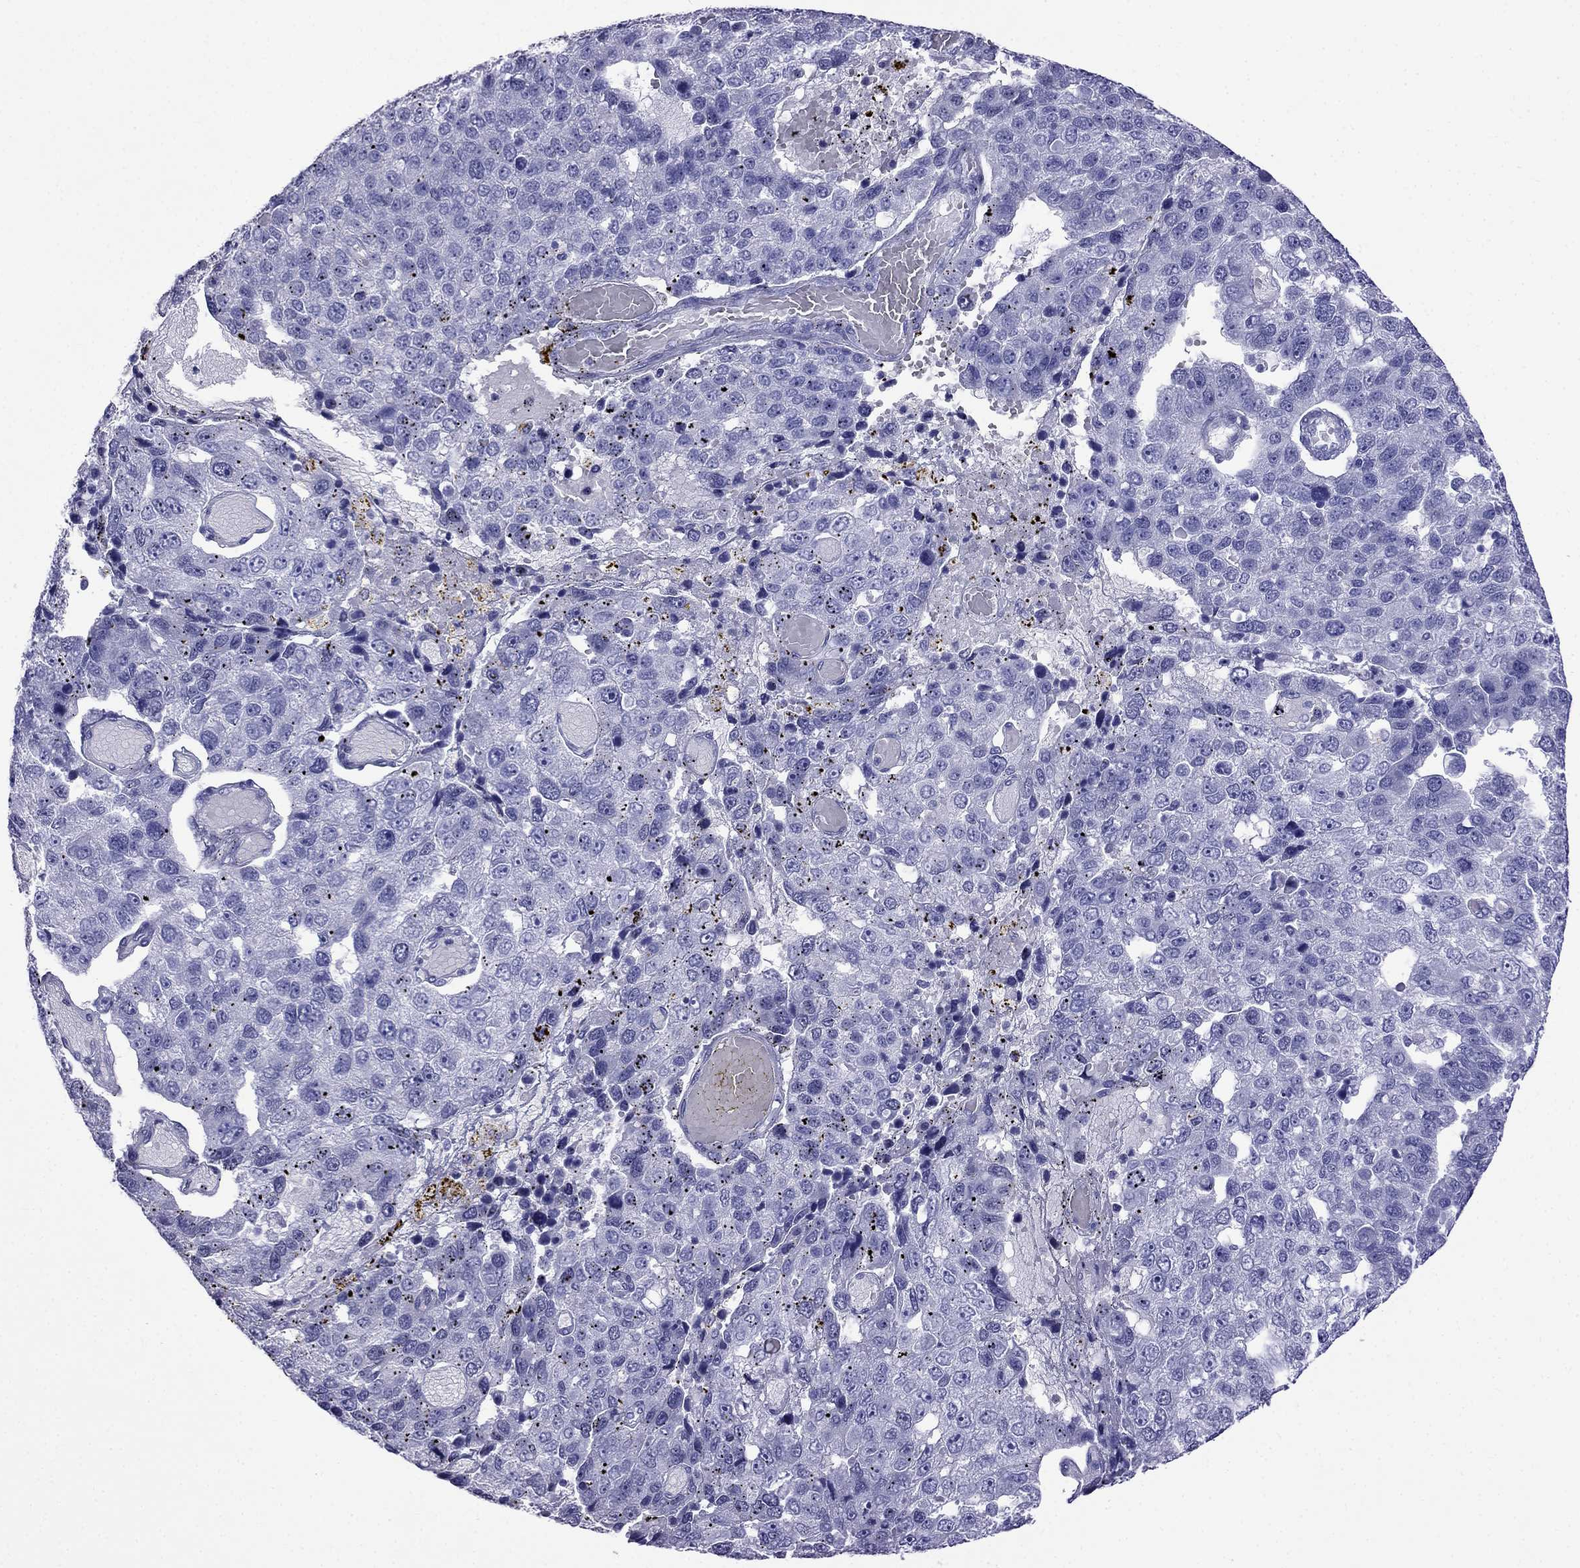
{"staining": {"intensity": "negative", "quantity": "none", "location": "none"}, "tissue": "pancreatic cancer", "cell_type": "Tumor cells", "image_type": "cancer", "snomed": [{"axis": "morphology", "description": "Adenocarcinoma, NOS"}, {"axis": "topography", "description": "Pancreas"}], "caption": "A high-resolution histopathology image shows IHC staining of adenocarcinoma (pancreatic), which shows no significant positivity in tumor cells.", "gene": "ARR3", "patient": {"sex": "female", "age": 61}}